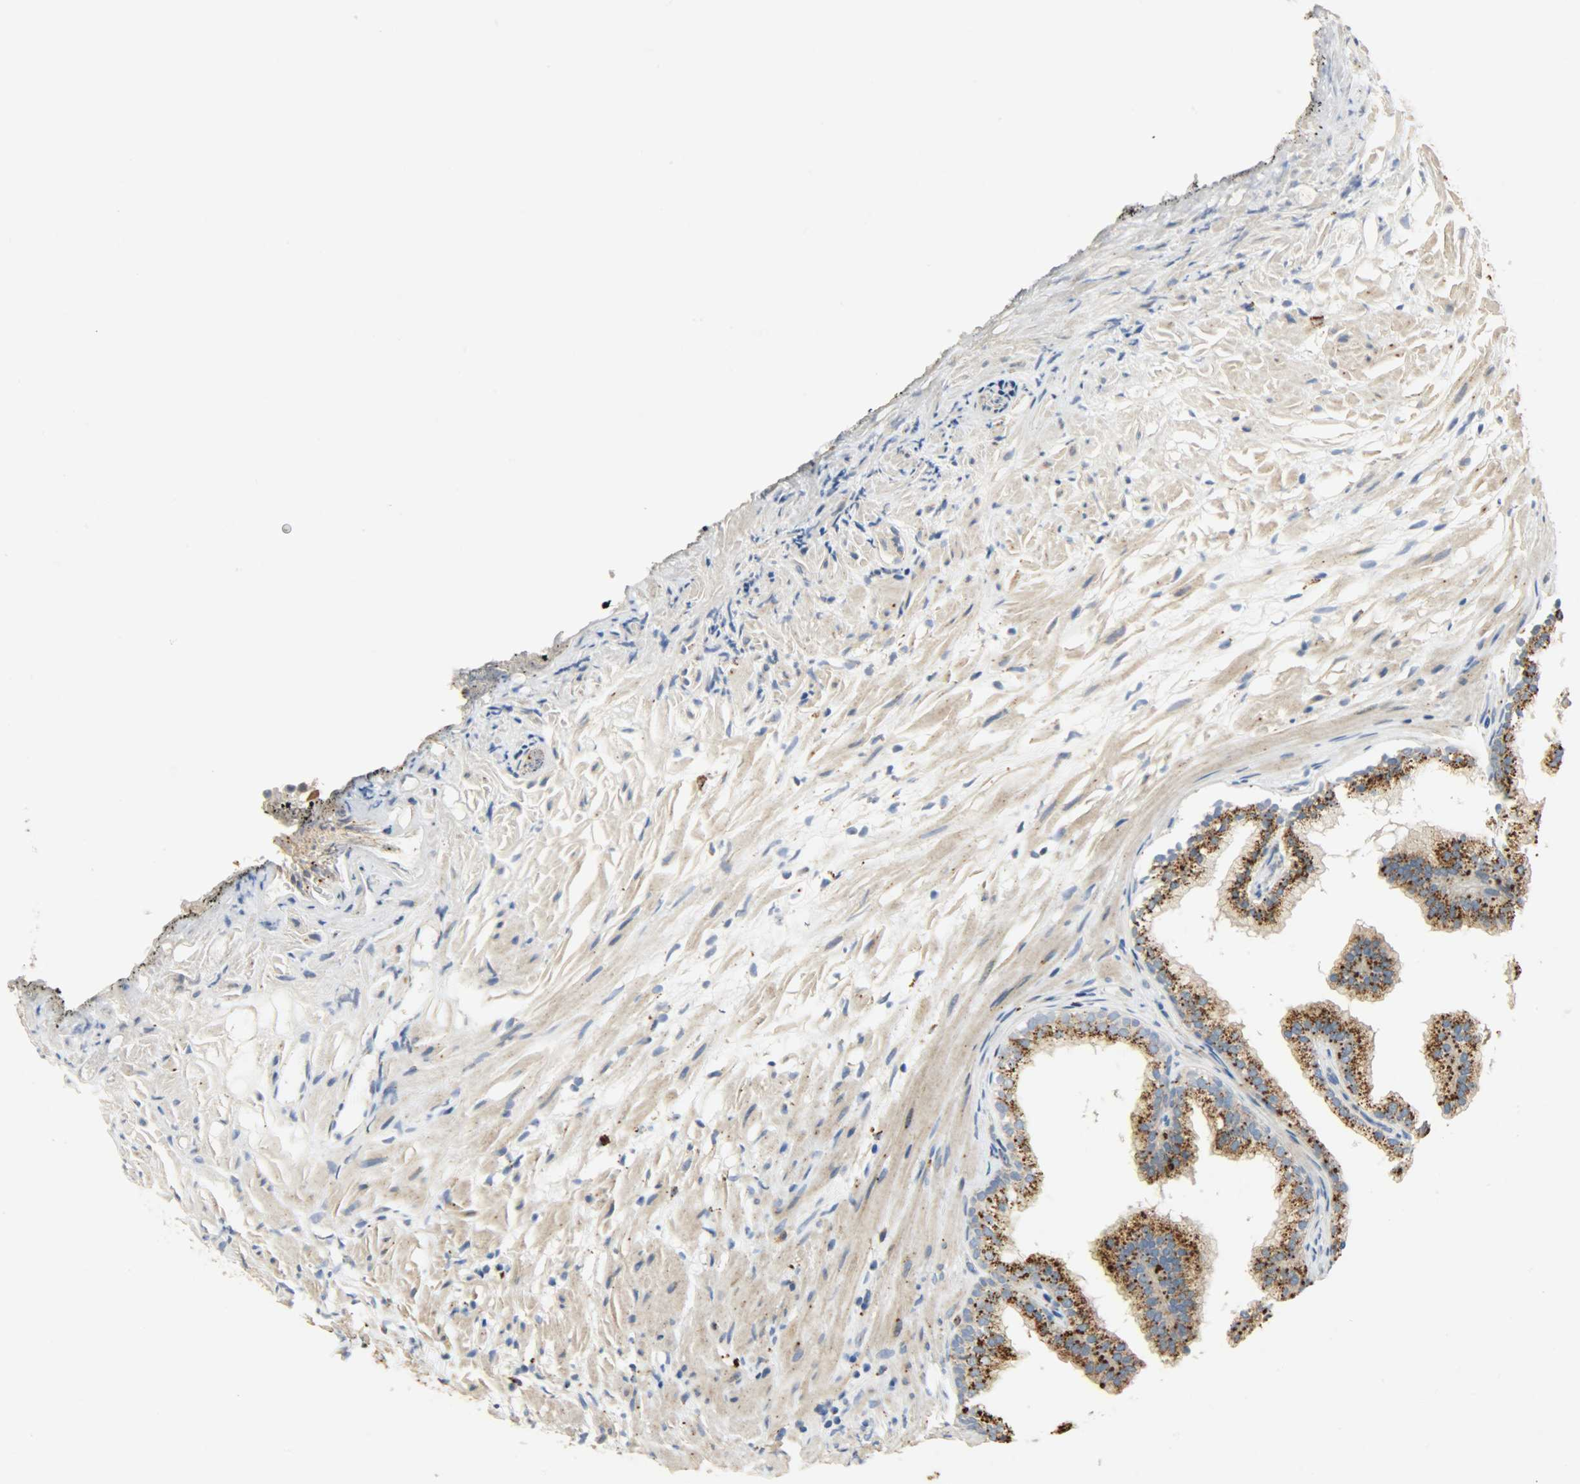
{"staining": {"intensity": "strong", "quantity": ">75%", "location": "cytoplasmic/membranous"}, "tissue": "prostate", "cell_type": "Glandular cells", "image_type": "normal", "snomed": [{"axis": "morphology", "description": "Normal tissue, NOS"}, {"axis": "topography", "description": "Prostate"}], "caption": "Unremarkable prostate reveals strong cytoplasmic/membranous expression in approximately >75% of glandular cells (Stains: DAB (3,3'-diaminobenzidine) in brown, nuclei in blue, Microscopy: brightfield microscopy at high magnification)..", "gene": "ASAH1", "patient": {"sex": "male", "age": 76}}